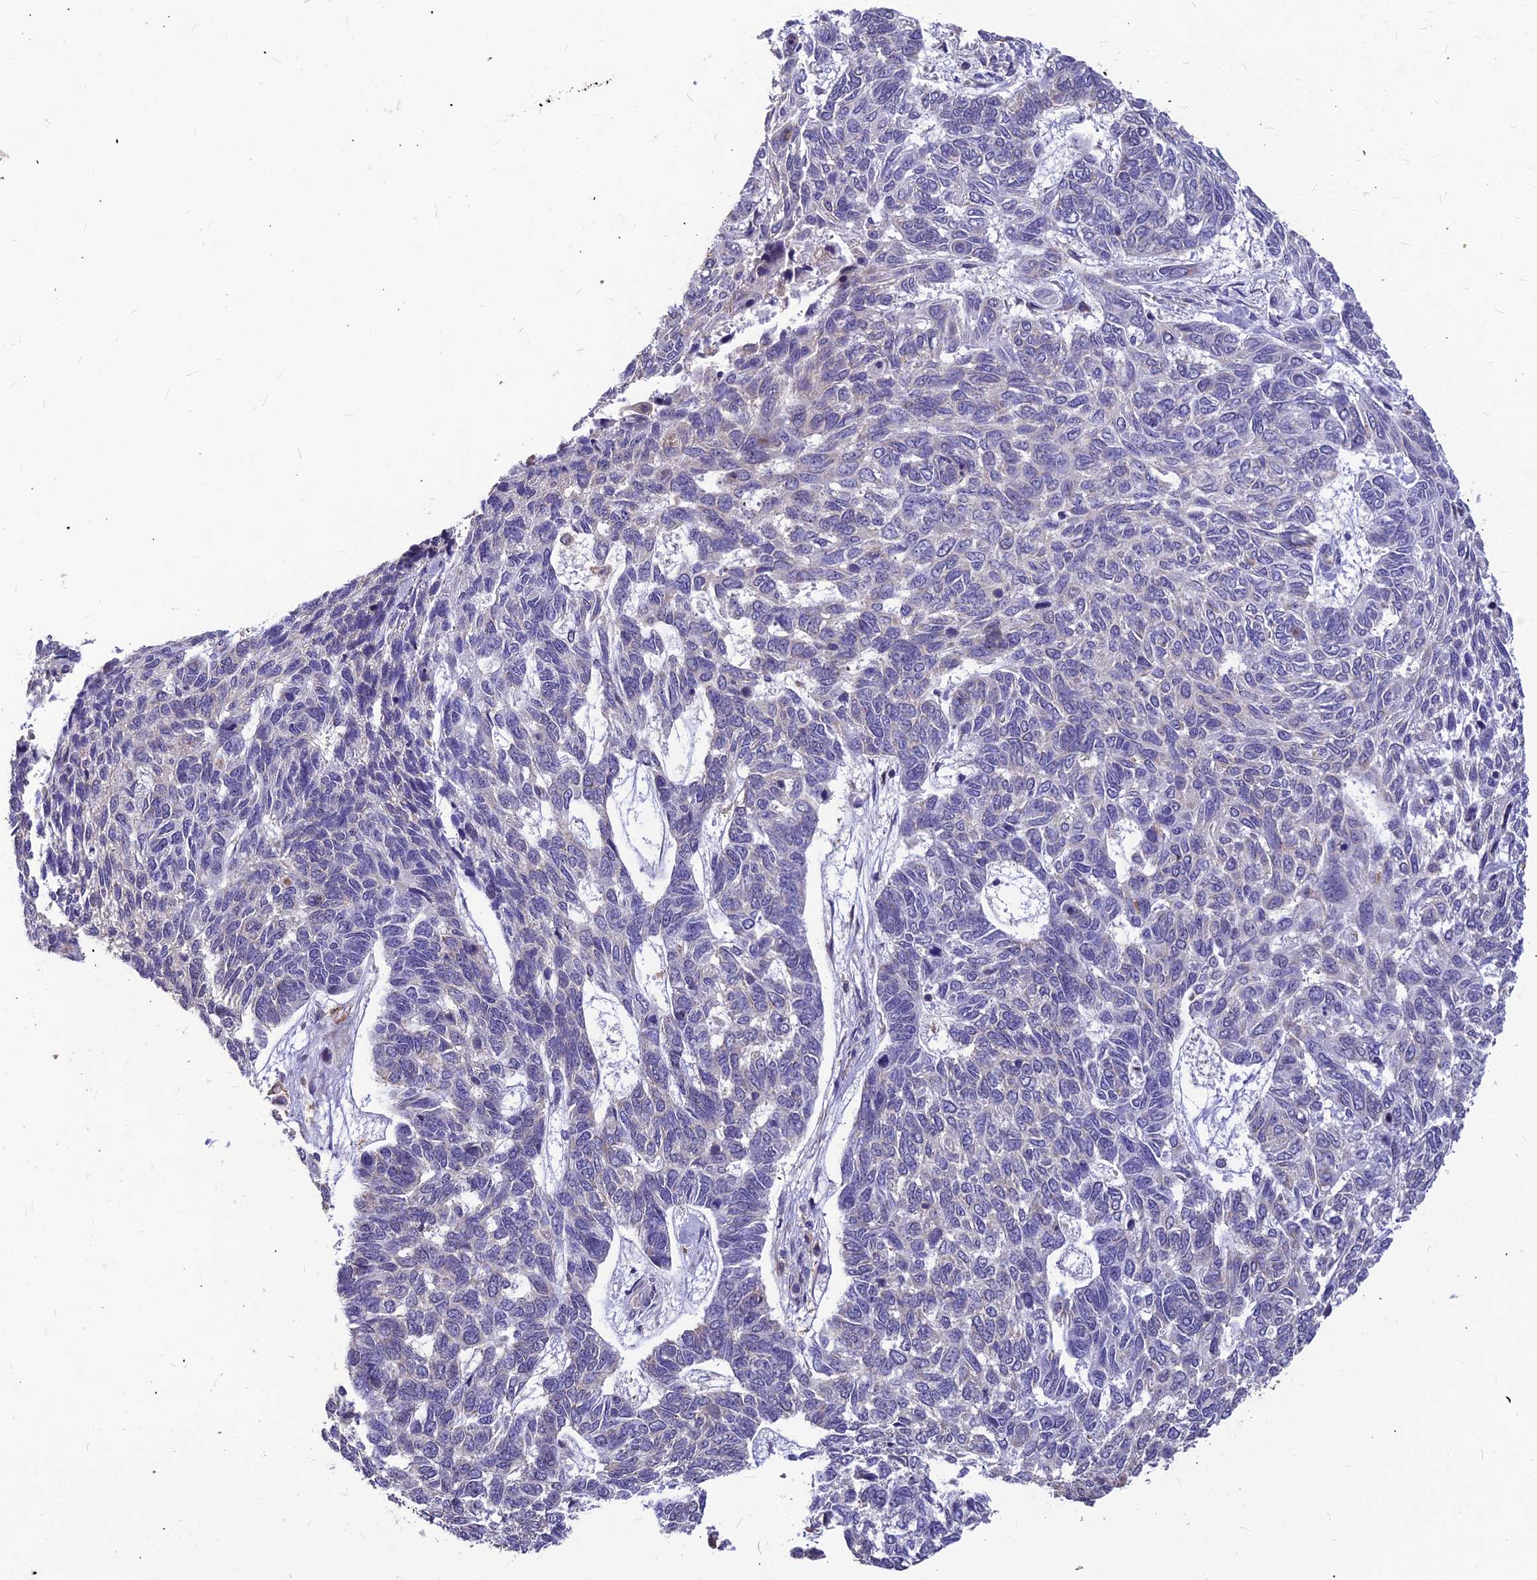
{"staining": {"intensity": "negative", "quantity": "none", "location": "none"}, "tissue": "skin cancer", "cell_type": "Tumor cells", "image_type": "cancer", "snomed": [{"axis": "morphology", "description": "Basal cell carcinoma"}, {"axis": "topography", "description": "Skin"}], "caption": "The histopathology image displays no staining of tumor cells in skin cancer (basal cell carcinoma).", "gene": "LEKR1", "patient": {"sex": "female", "age": 65}}